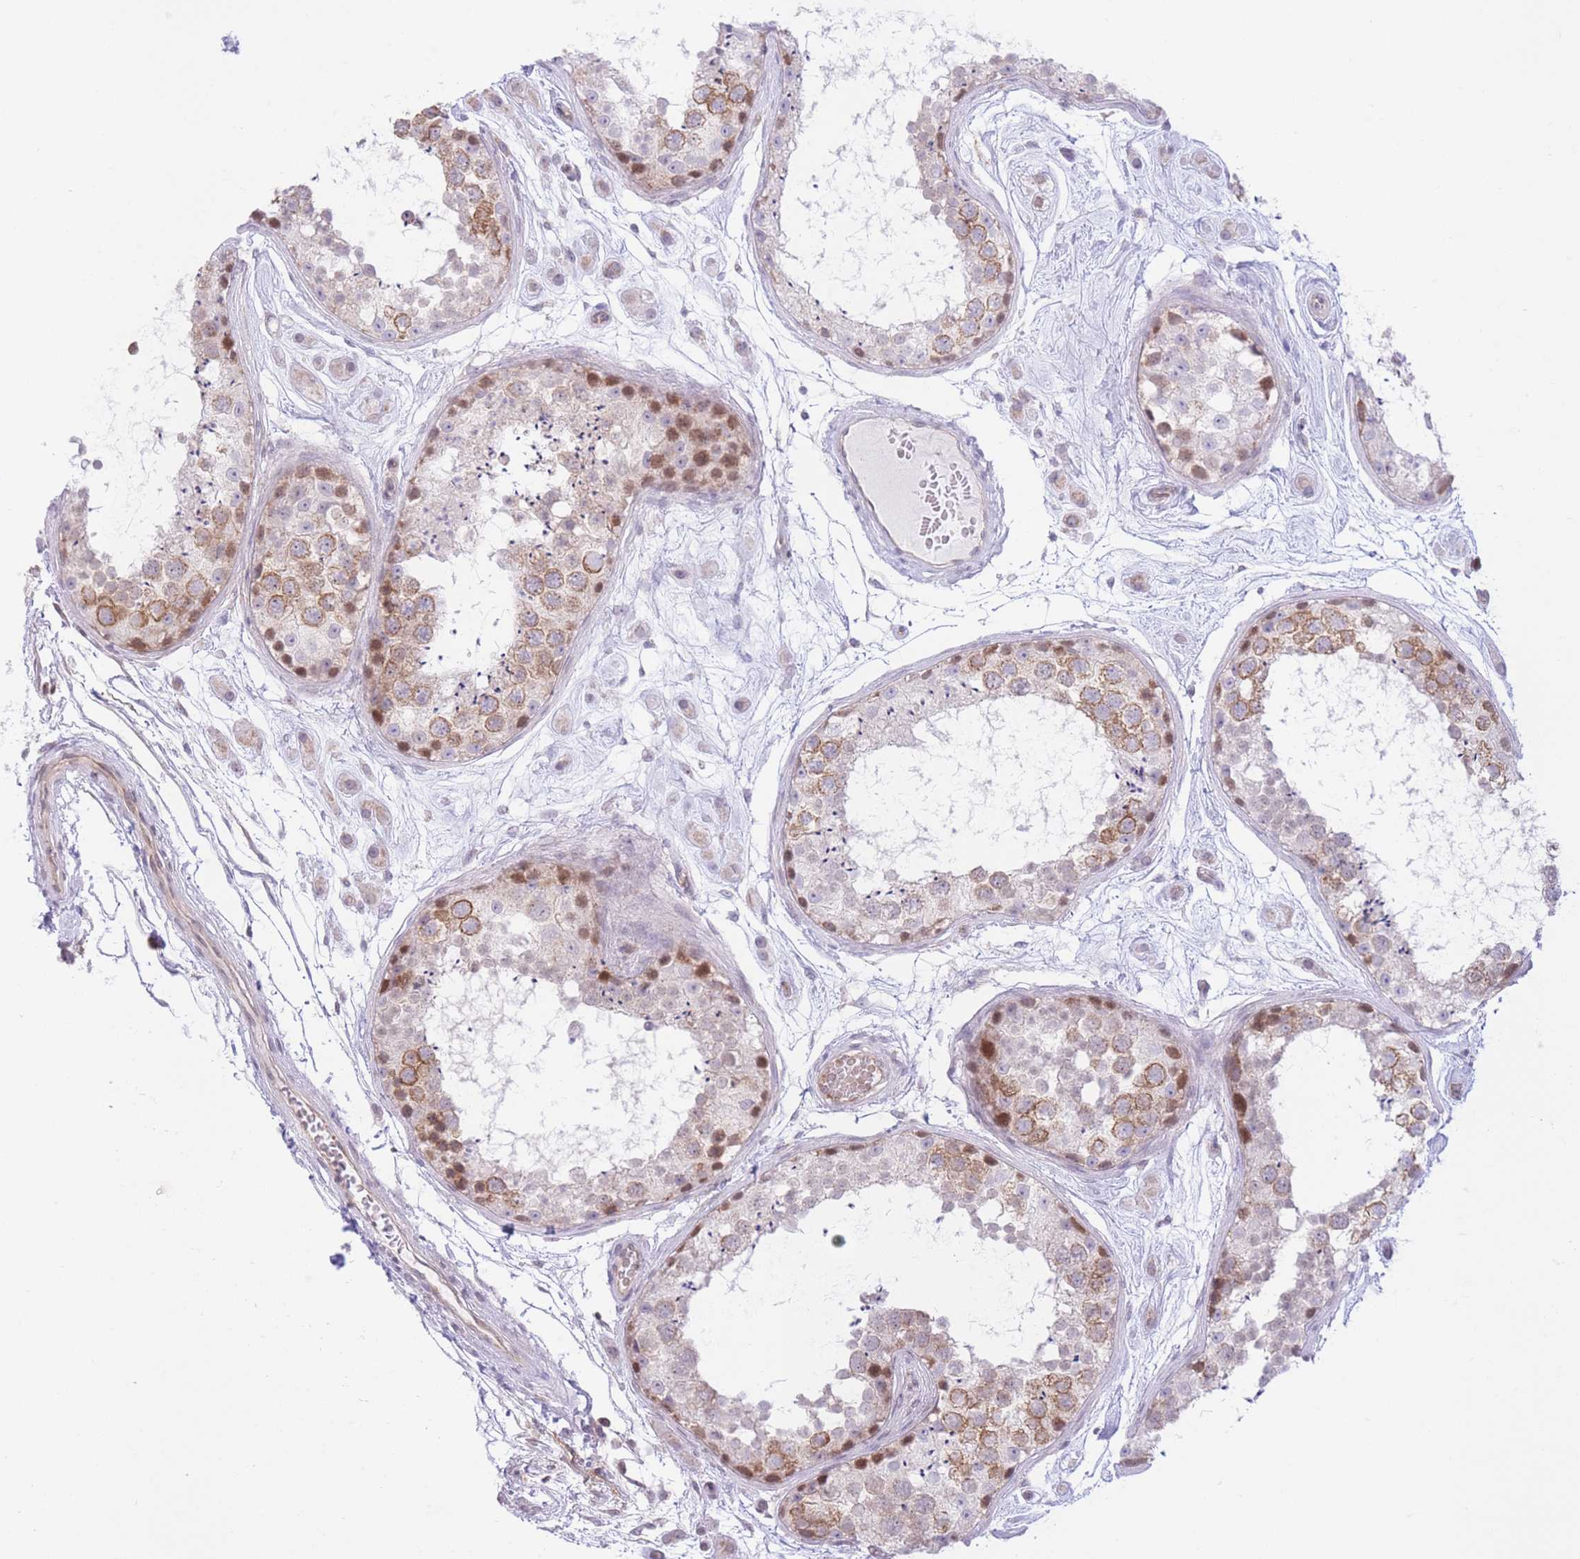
{"staining": {"intensity": "moderate", "quantity": "25%-75%", "location": "cytoplasmic/membranous,nuclear"}, "tissue": "testis", "cell_type": "Cells in seminiferous ducts", "image_type": "normal", "snomed": [{"axis": "morphology", "description": "Normal tissue, NOS"}, {"axis": "topography", "description": "Testis"}], "caption": "Protein analysis of benign testis exhibits moderate cytoplasmic/membranous,nuclear expression in approximately 25%-75% of cells in seminiferous ducts.", "gene": "MRPS31", "patient": {"sex": "male", "age": 25}}